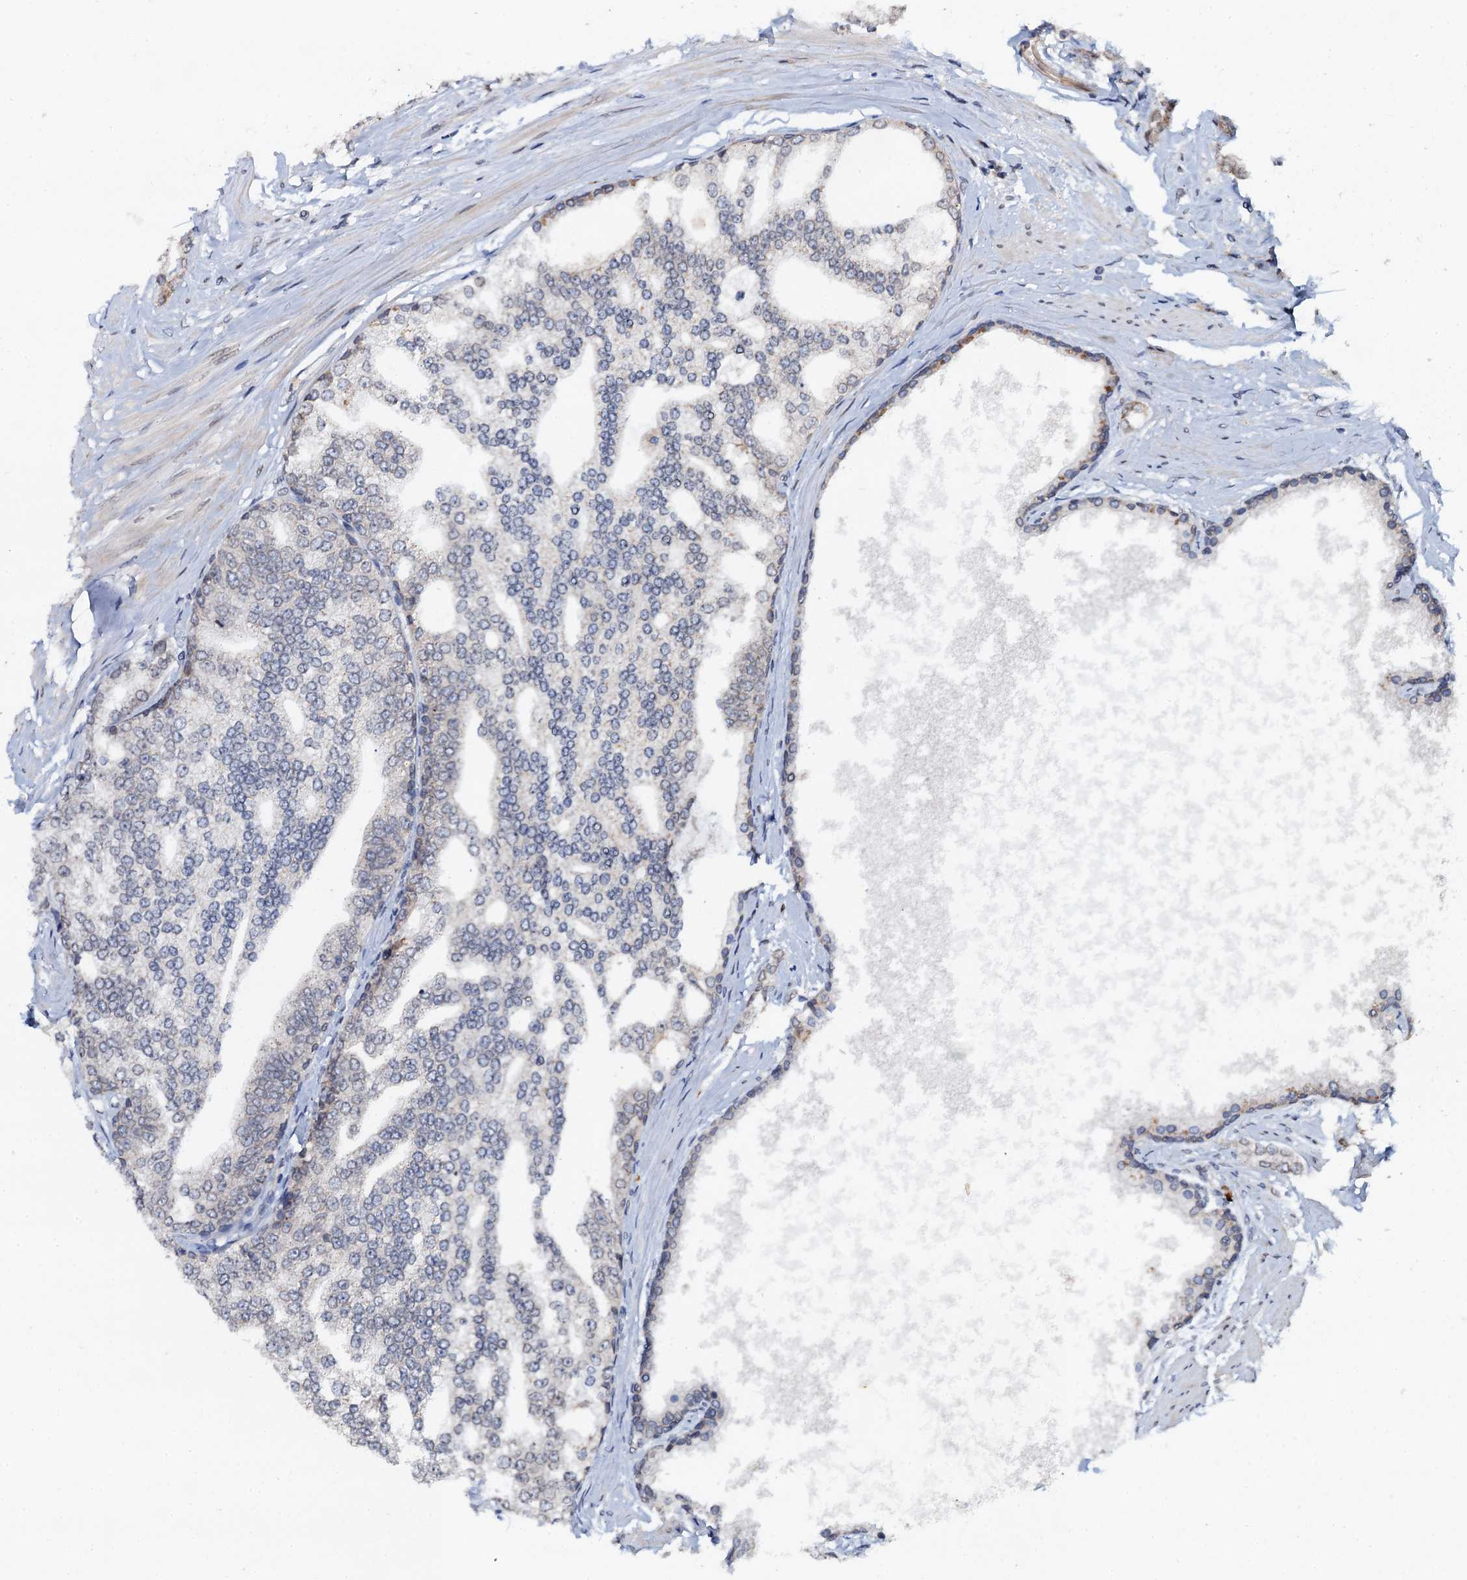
{"staining": {"intensity": "strong", "quantity": "<25%", "location": "cytoplasmic/membranous"}, "tissue": "prostate cancer", "cell_type": "Tumor cells", "image_type": "cancer", "snomed": [{"axis": "morphology", "description": "Adenocarcinoma, High grade"}, {"axis": "topography", "description": "Prostate"}], "caption": "Protein analysis of prostate cancer tissue exhibits strong cytoplasmic/membranous expression in approximately <25% of tumor cells.", "gene": "SNTA1", "patient": {"sex": "male", "age": 64}}